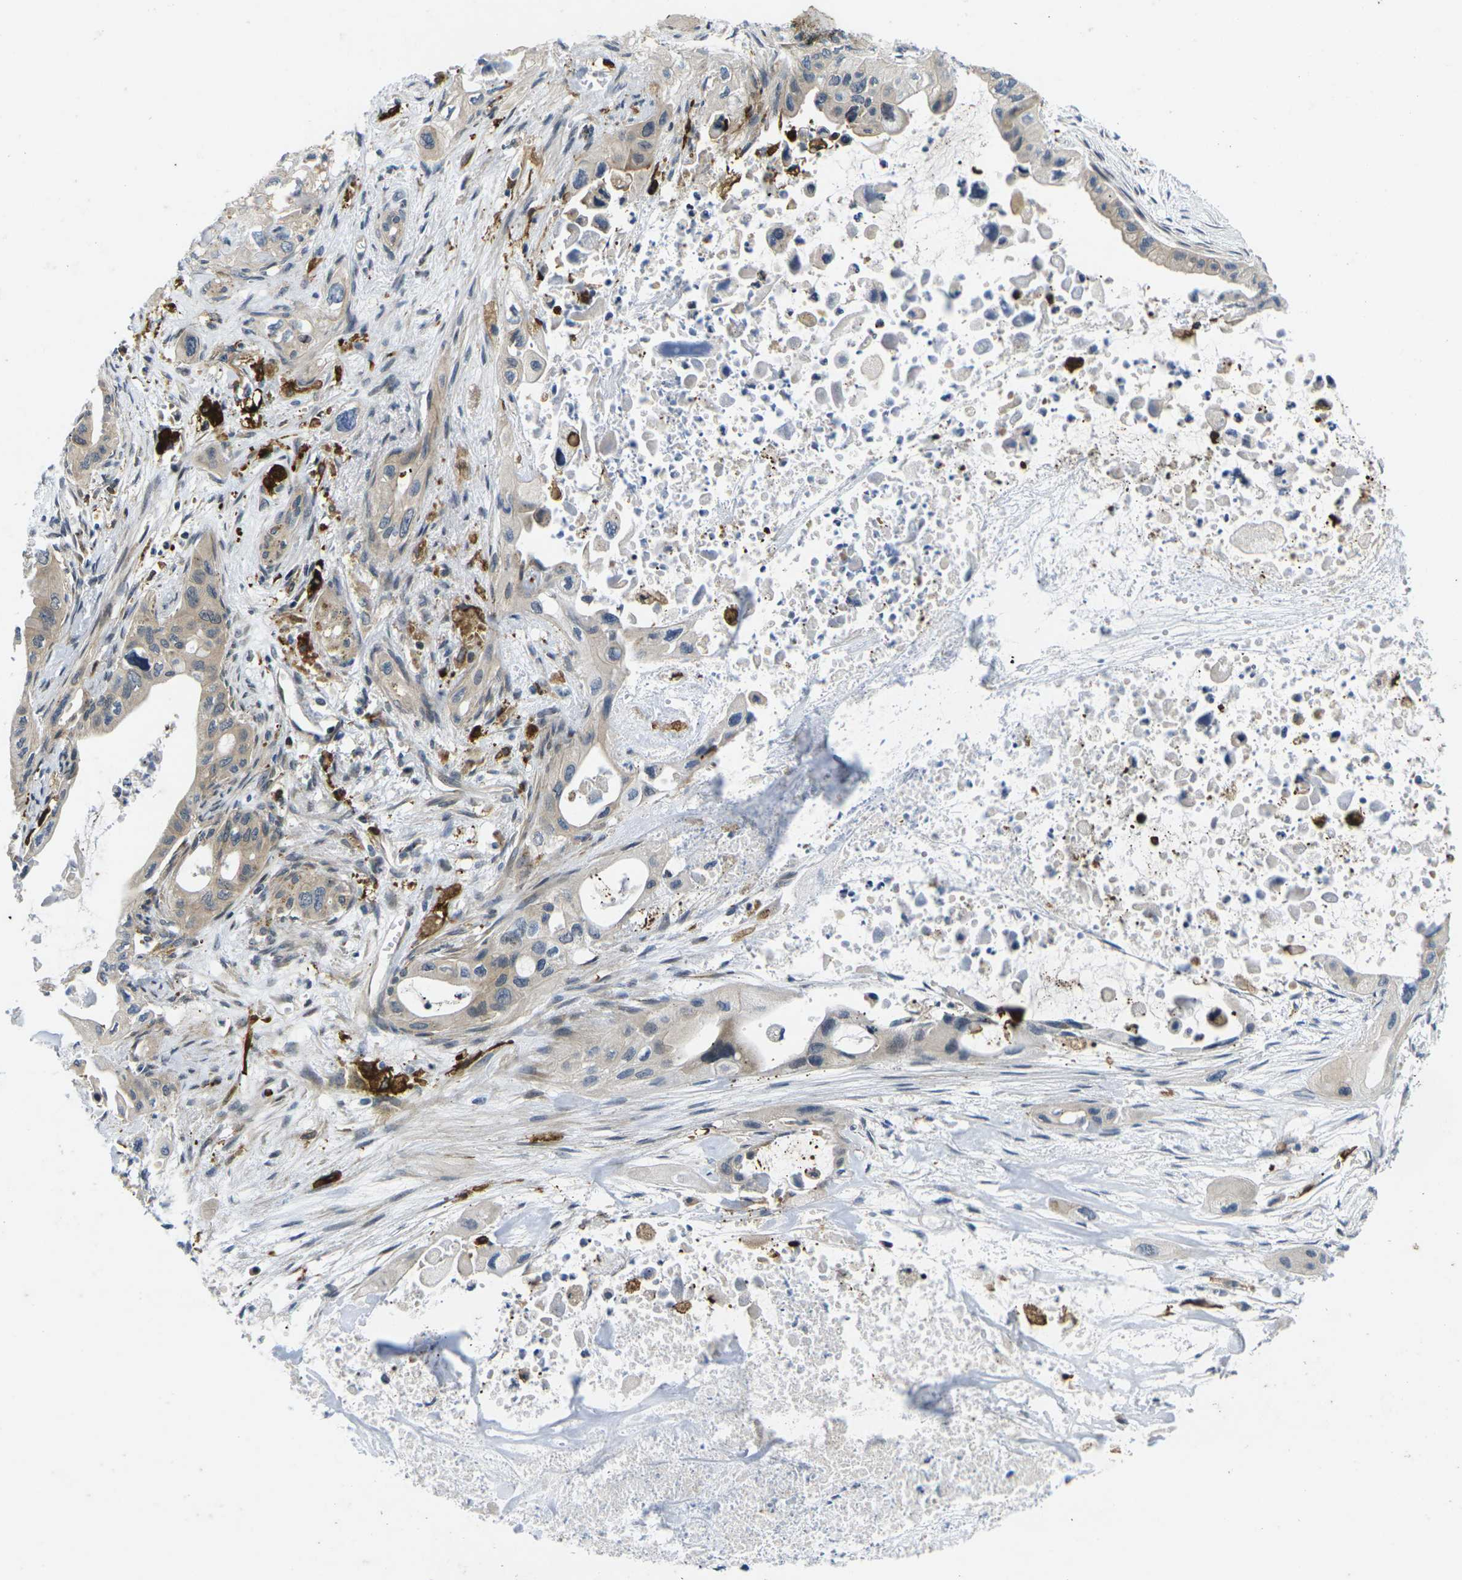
{"staining": {"intensity": "weak", "quantity": ">75%", "location": "cytoplasmic/membranous"}, "tissue": "pancreatic cancer", "cell_type": "Tumor cells", "image_type": "cancer", "snomed": [{"axis": "morphology", "description": "Adenocarcinoma, NOS"}, {"axis": "topography", "description": "Pancreas"}], "caption": "Weak cytoplasmic/membranous expression for a protein is appreciated in about >75% of tumor cells of adenocarcinoma (pancreatic) using immunohistochemistry.", "gene": "ROBO2", "patient": {"sex": "male", "age": 73}}